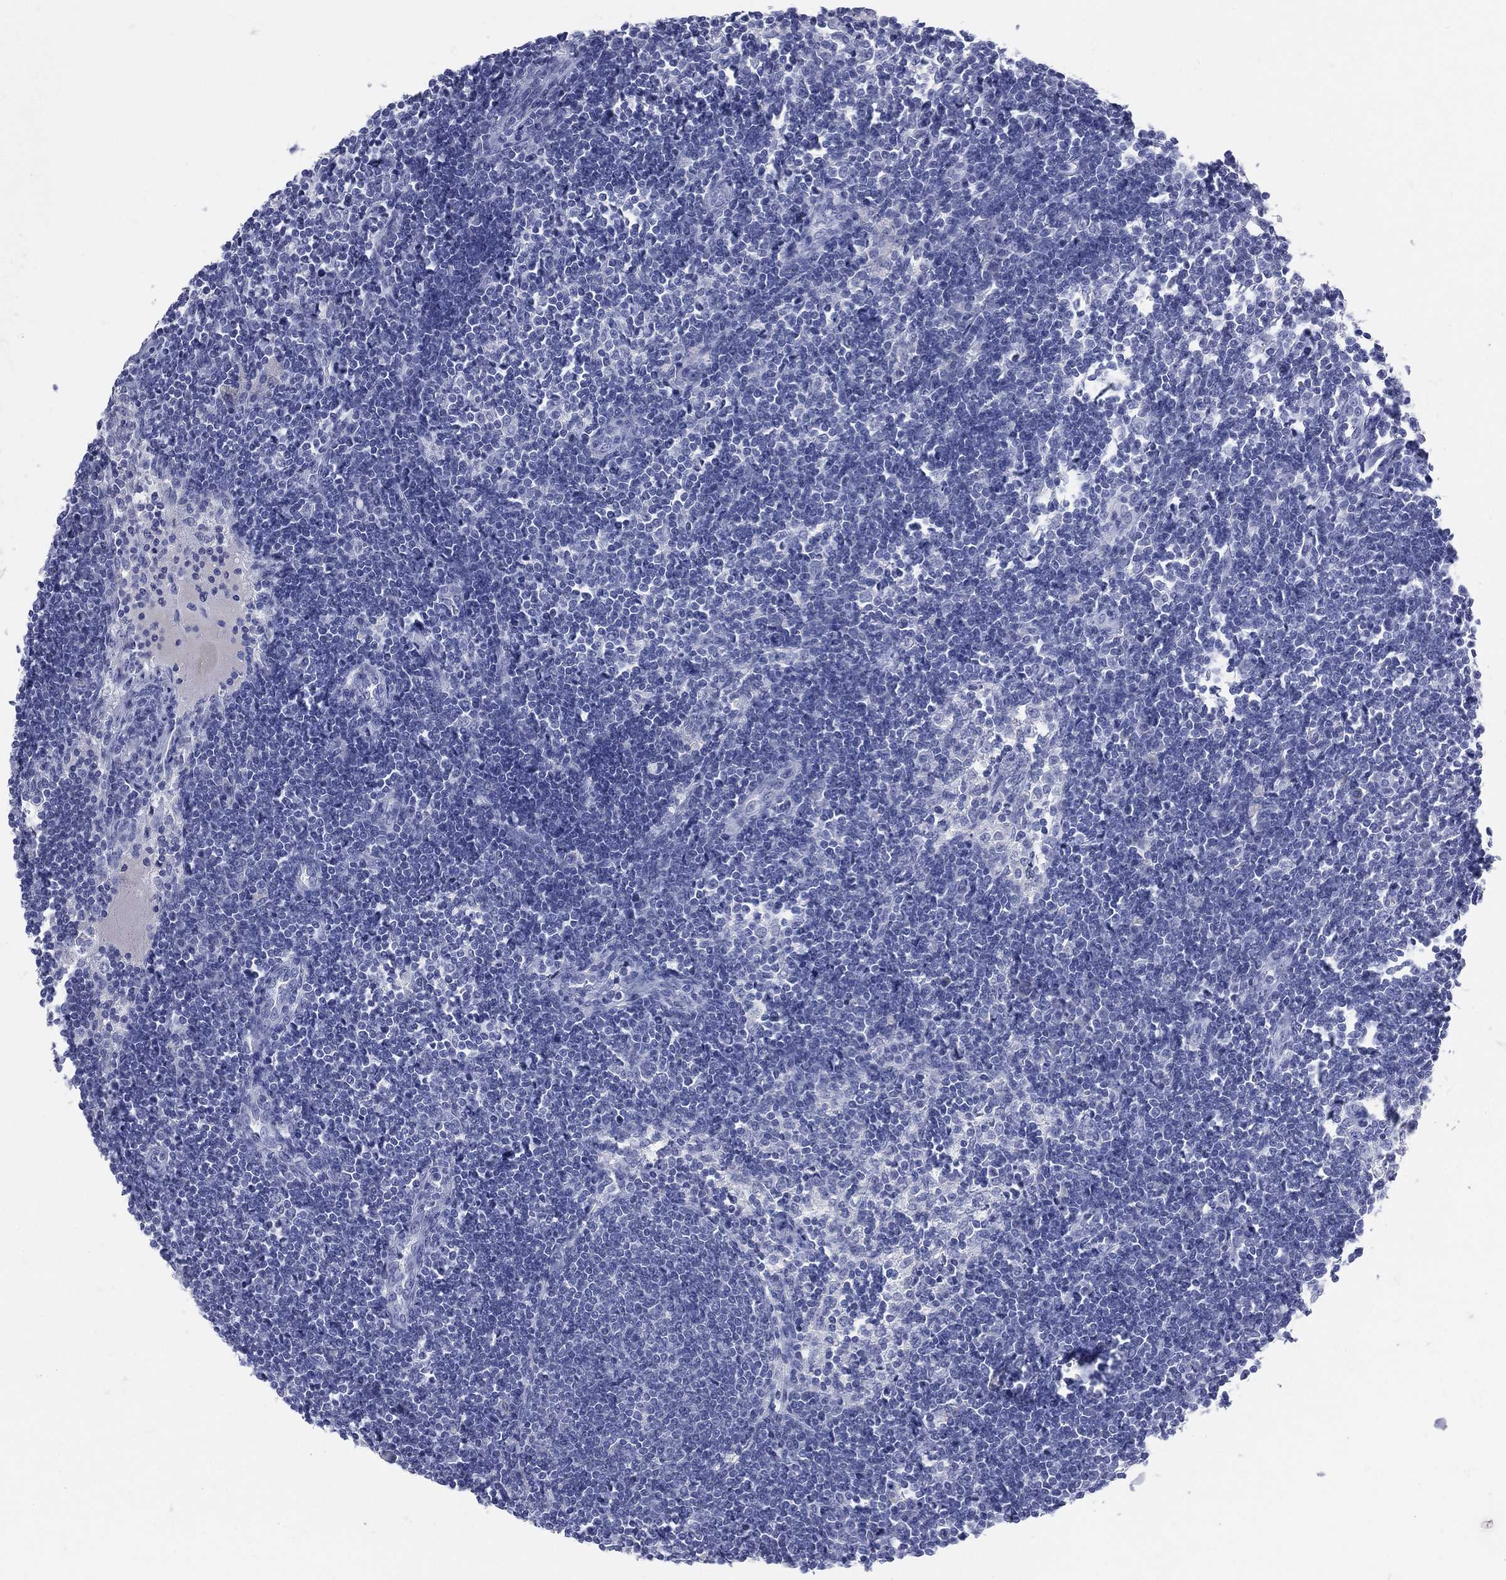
{"staining": {"intensity": "negative", "quantity": "none", "location": "none"}, "tissue": "lymph node", "cell_type": "Germinal center cells", "image_type": "normal", "snomed": [{"axis": "morphology", "description": "Normal tissue, NOS"}, {"axis": "morphology", "description": "Adenocarcinoma, NOS"}, {"axis": "topography", "description": "Lymph node"}, {"axis": "topography", "description": "Pancreas"}], "caption": "The histopathology image displays no significant positivity in germinal center cells of lymph node. (DAB (3,3'-diaminobenzidine) immunohistochemistry (IHC), high magnification).", "gene": "CYLC1", "patient": {"sex": "female", "age": 58}}